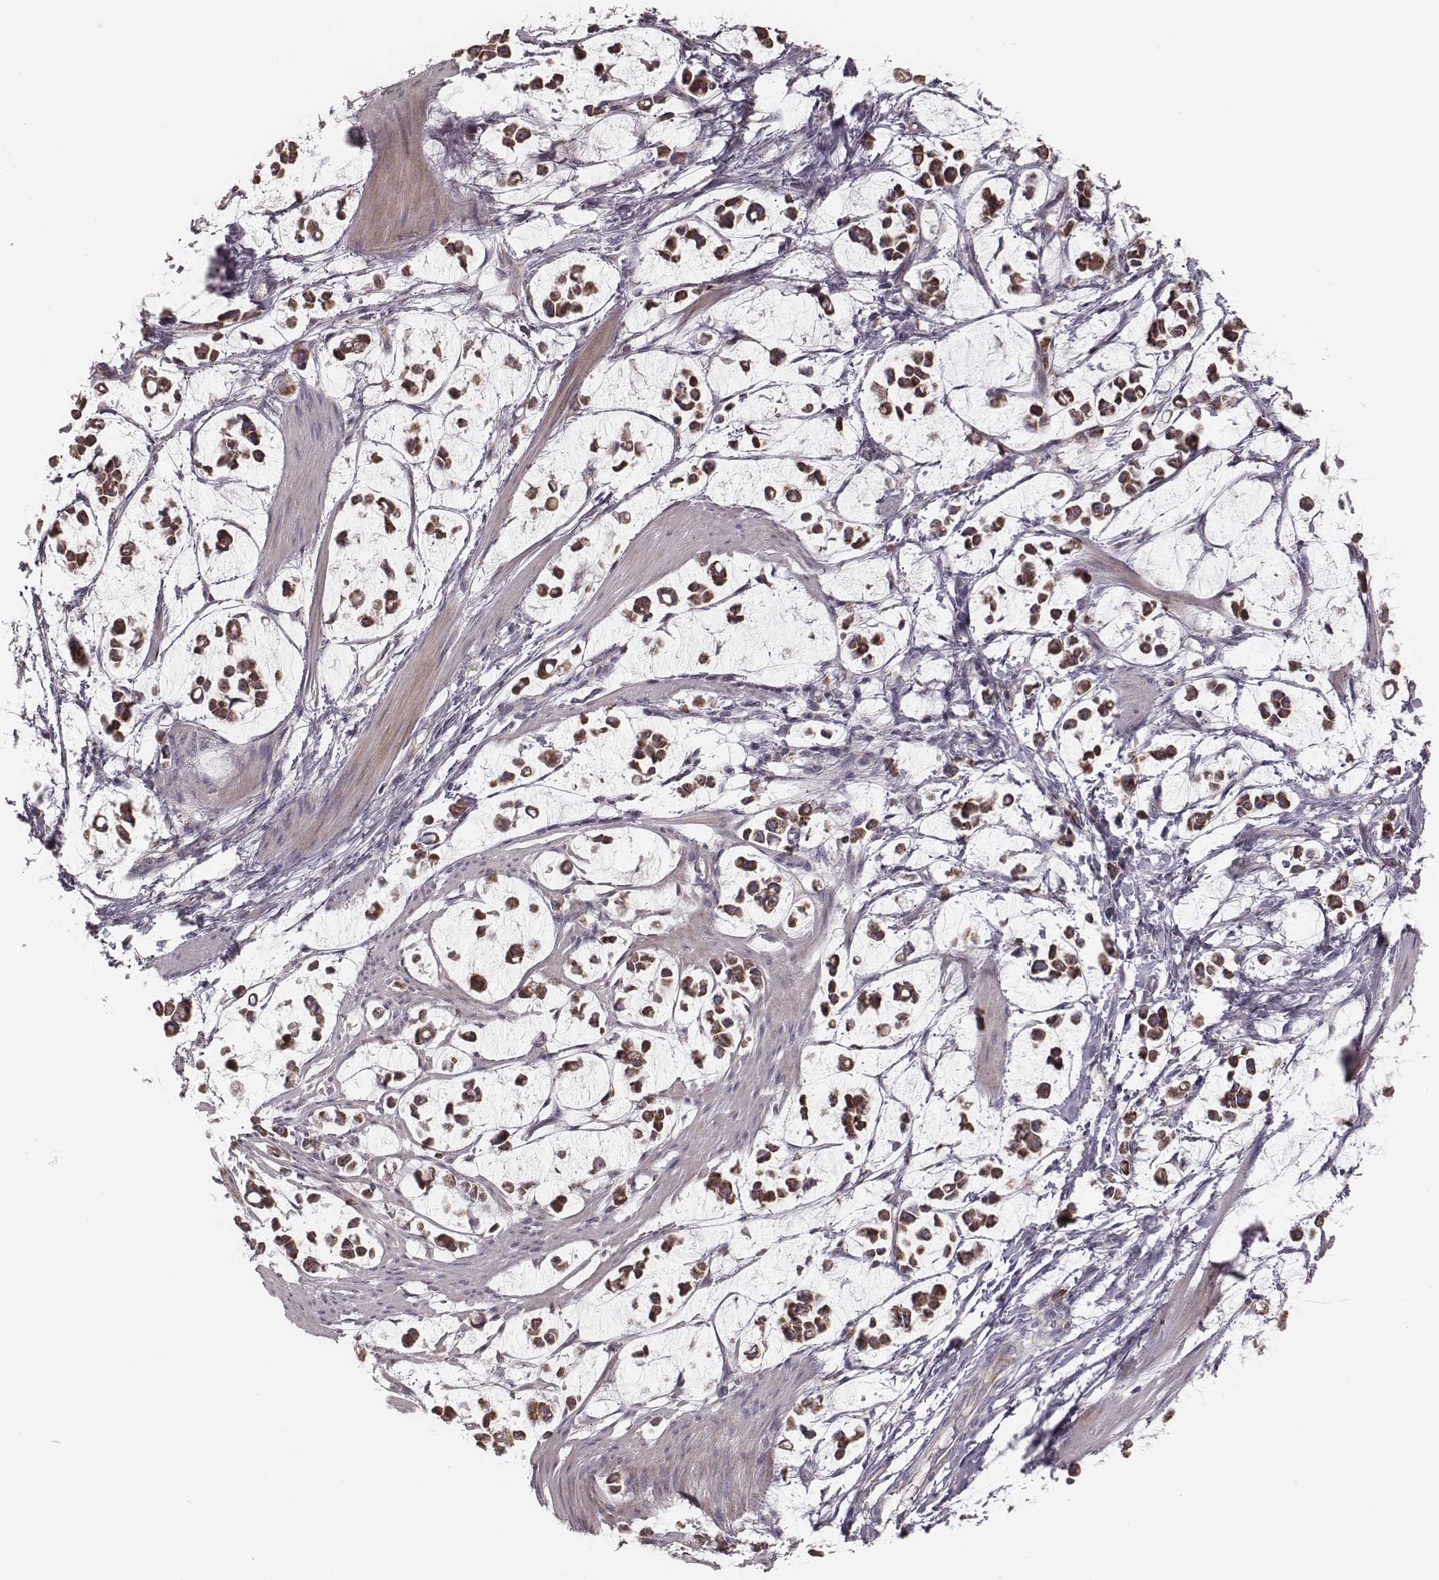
{"staining": {"intensity": "moderate", "quantity": ">75%", "location": "cytoplasmic/membranous"}, "tissue": "stomach cancer", "cell_type": "Tumor cells", "image_type": "cancer", "snomed": [{"axis": "morphology", "description": "Adenocarcinoma, NOS"}, {"axis": "topography", "description": "Stomach"}], "caption": "Immunohistochemistry staining of stomach cancer, which displays medium levels of moderate cytoplasmic/membranous positivity in about >75% of tumor cells indicating moderate cytoplasmic/membranous protein expression. The staining was performed using DAB (3,3'-diaminobenzidine) (brown) for protein detection and nuclei were counterstained in hematoxylin (blue).", "gene": "MRPS27", "patient": {"sex": "male", "age": 82}}